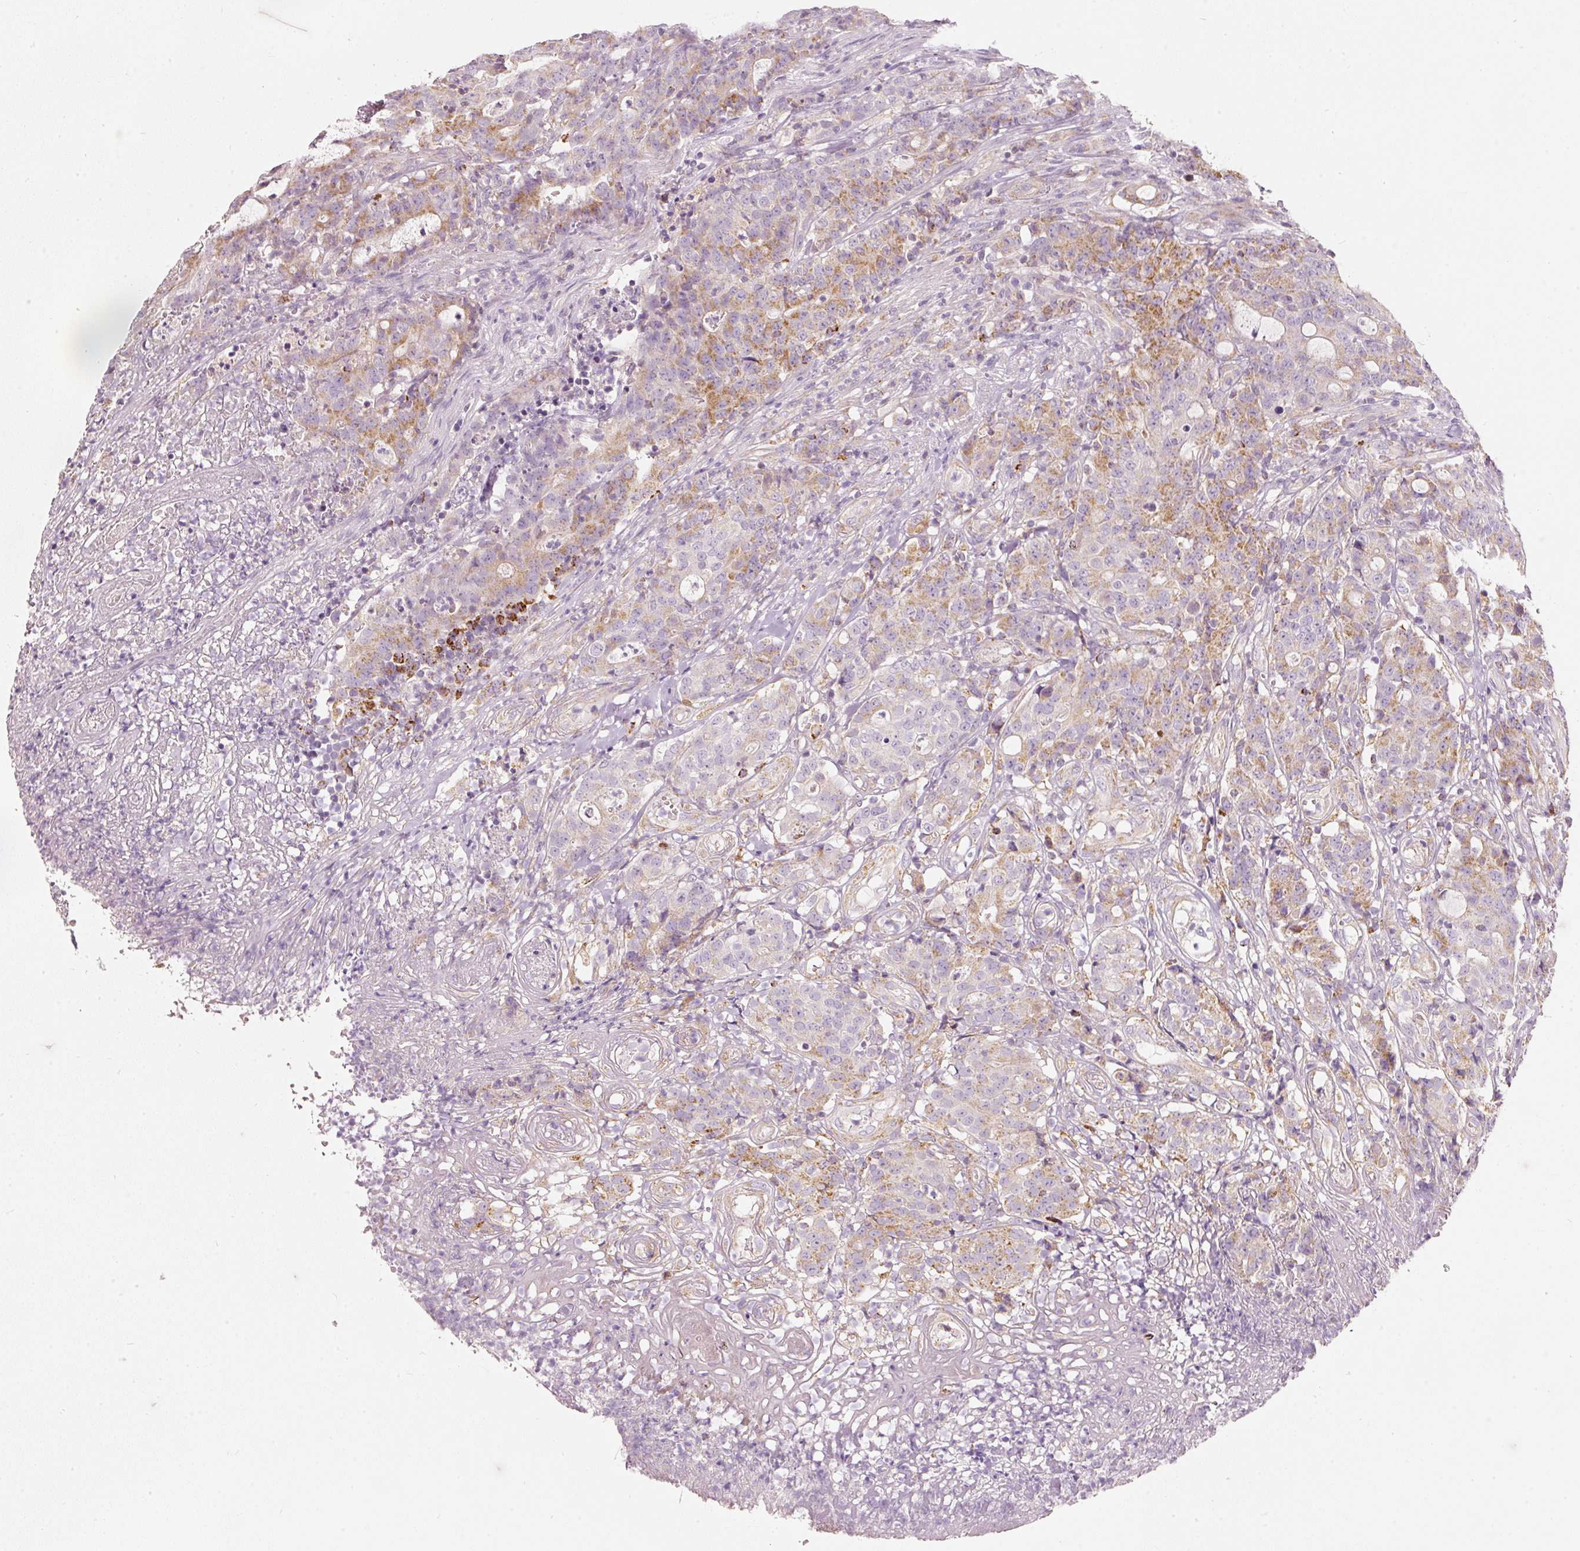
{"staining": {"intensity": "moderate", "quantity": "<25%", "location": "cytoplasmic/membranous"}, "tissue": "colorectal cancer", "cell_type": "Tumor cells", "image_type": "cancer", "snomed": [{"axis": "morphology", "description": "Adenocarcinoma, NOS"}, {"axis": "topography", "description": "Colon"}], "caption": "A photomicrograph of human colorectal cancer stained for a protein shows moderate cytoplasmic/membranous brown staining in tumor cells.", "gene": "MTHFD2", "patient": {"sex": "male", "age": 83}}